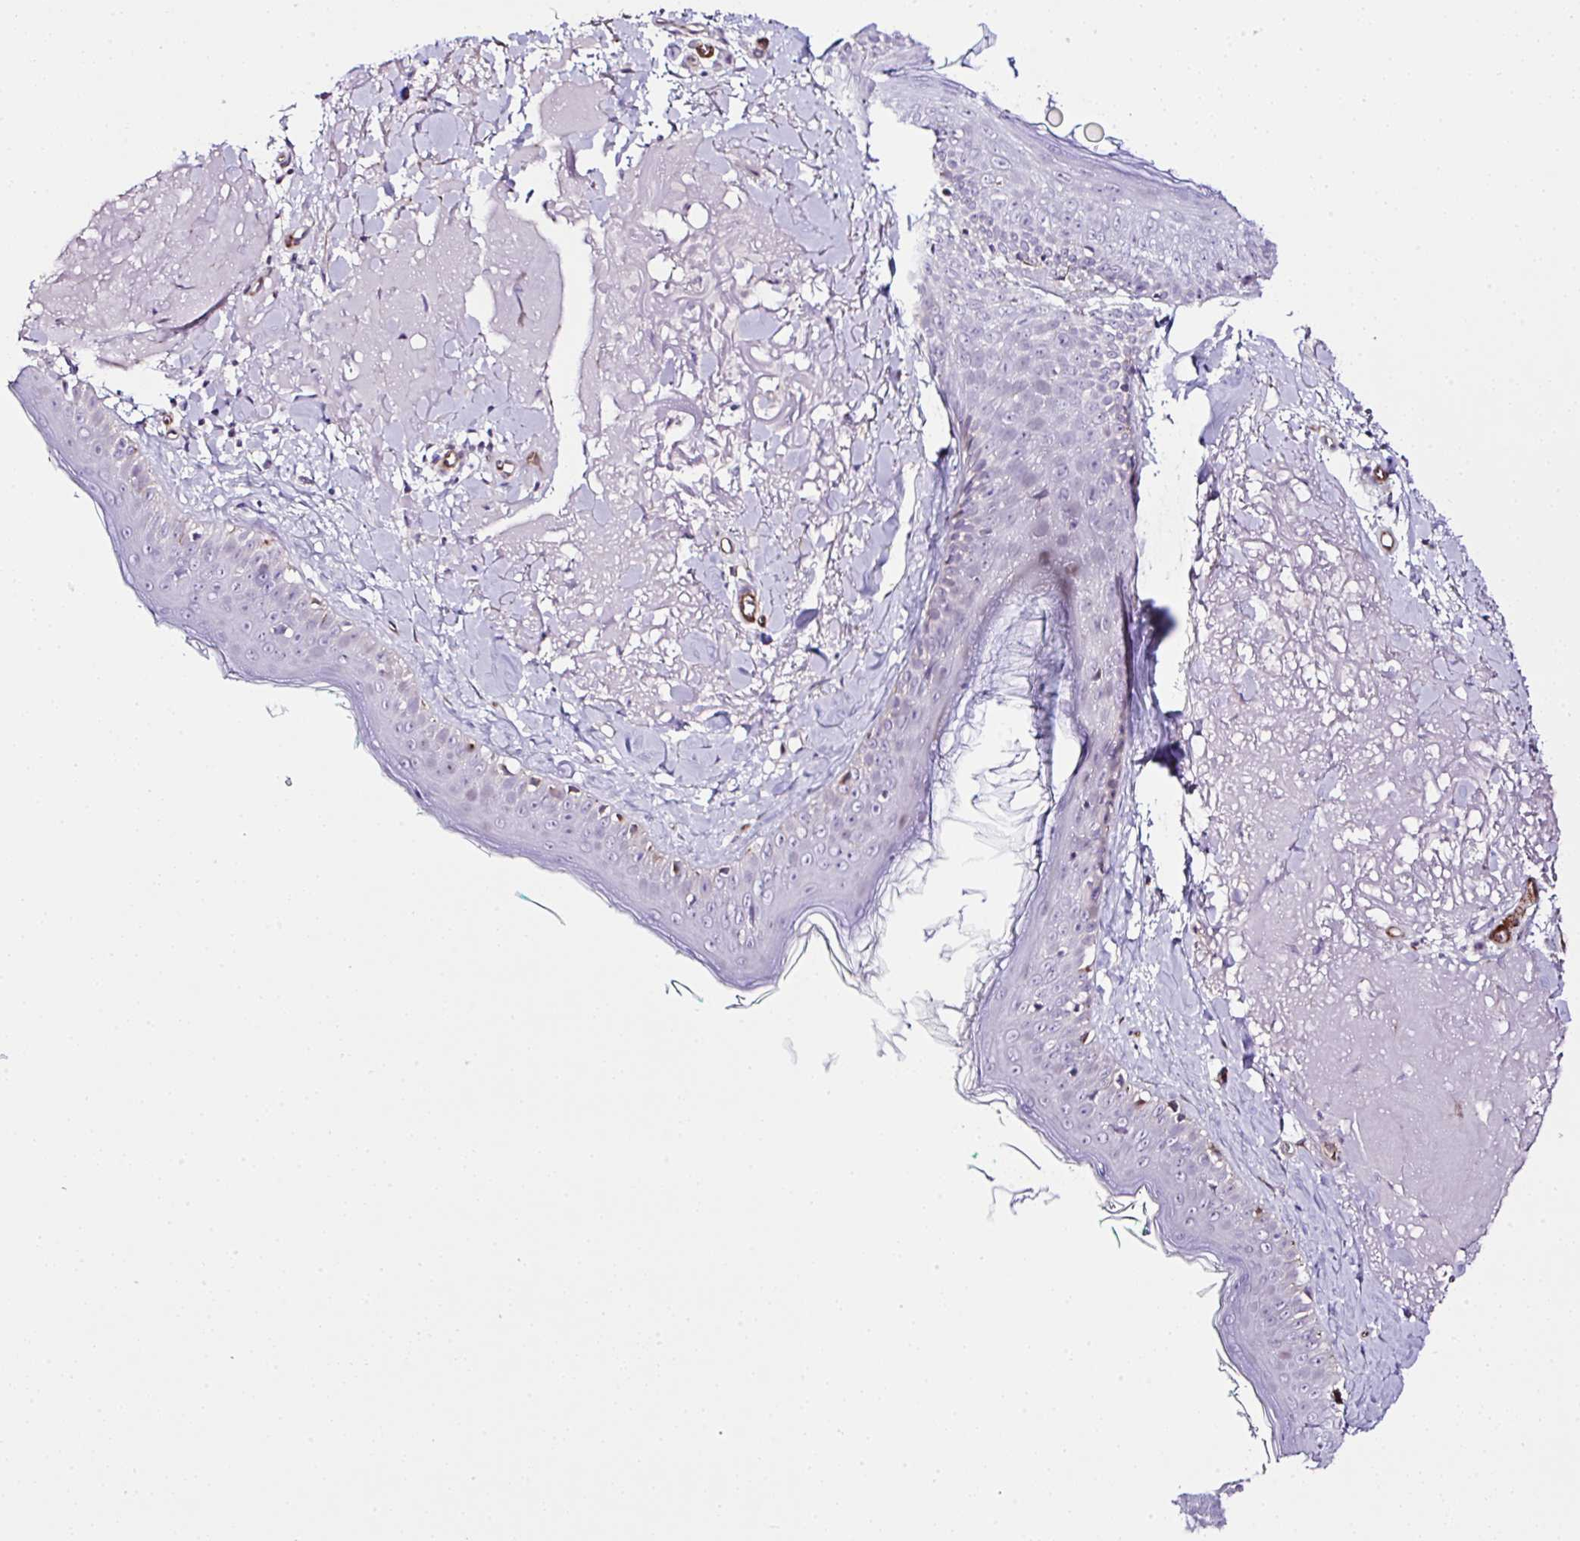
{"staining": {"intensity": "negative", "quantity": "none", "location": "none"}, "tissue": "skin", "cell_type": "Fibroblasts", "image_type": "normal", "snomed": [{"axis": "morphology", "description": "Normal tissue, NOS"}, {"axis": "topography", "description": "Skin"}], "caption": "Protein analysis of unremarkable skin reveals no significant expression in fibroblasts.", "gene": "FBXO34", "patient": {"sex": "male", "age": 73}}